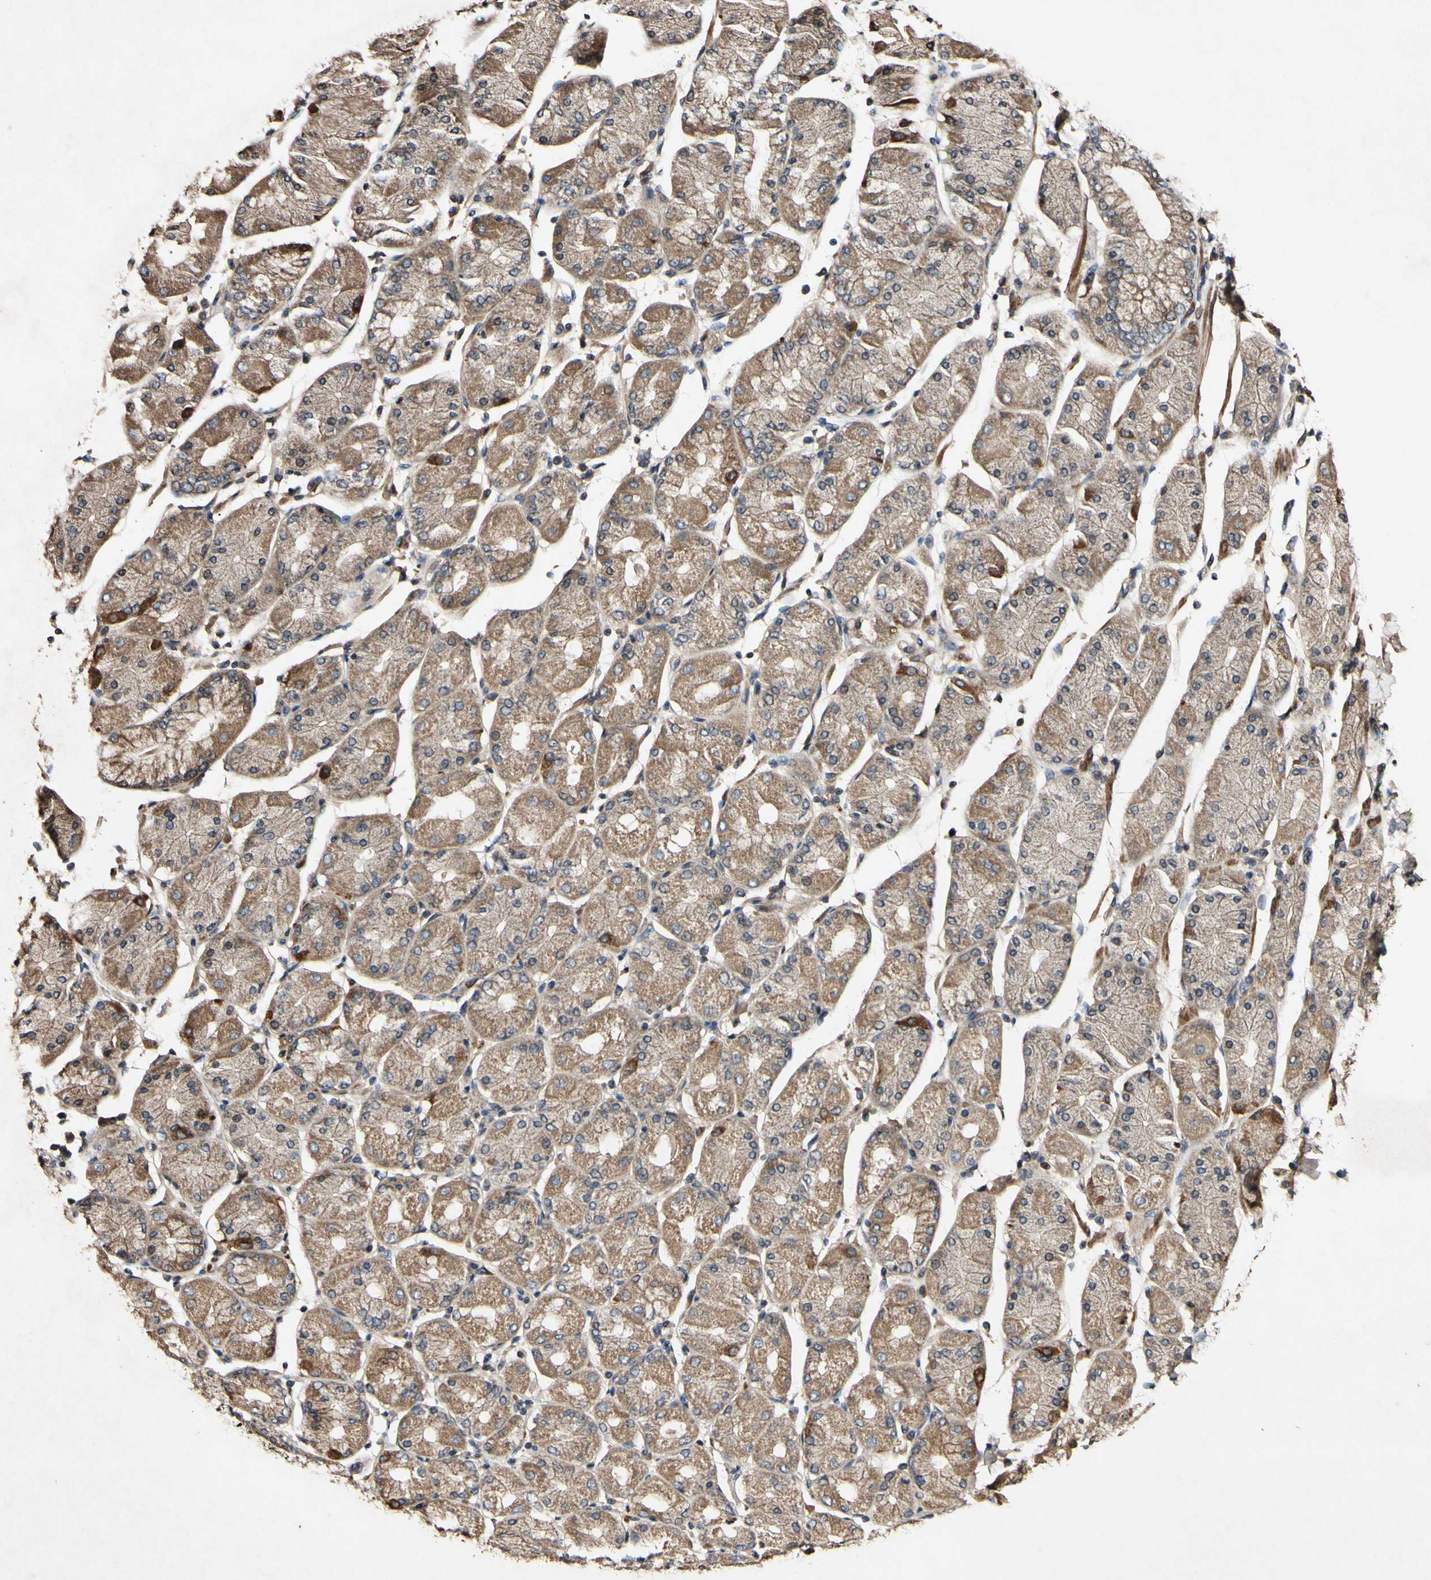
{"staining": {"intensity": "moderate", "quantity": ">75%", "location": "cytoplasmic/membranous"}, "tissue": "stomach cancer", "cell_type": "Tumor cells", "image_type": "cancer", "snomed": [{"axis": "morphology", "description": "Normal tissue, NOS"}, {"axis": "morphology", "description": "Adenocarcinoma, NOS"}, {"axis": "topography", "description": "Stomach, upper"}, {"axis": "topography", "description": "Stomach"}], "caption": "An image of adenocarcinoma (stomach) stained for a protein demonstrates moderate cytoplasmic/membranous brown staining in tumor cells.", "gene": "PLAT", "patient": {"sex": "male", "age": 59}}